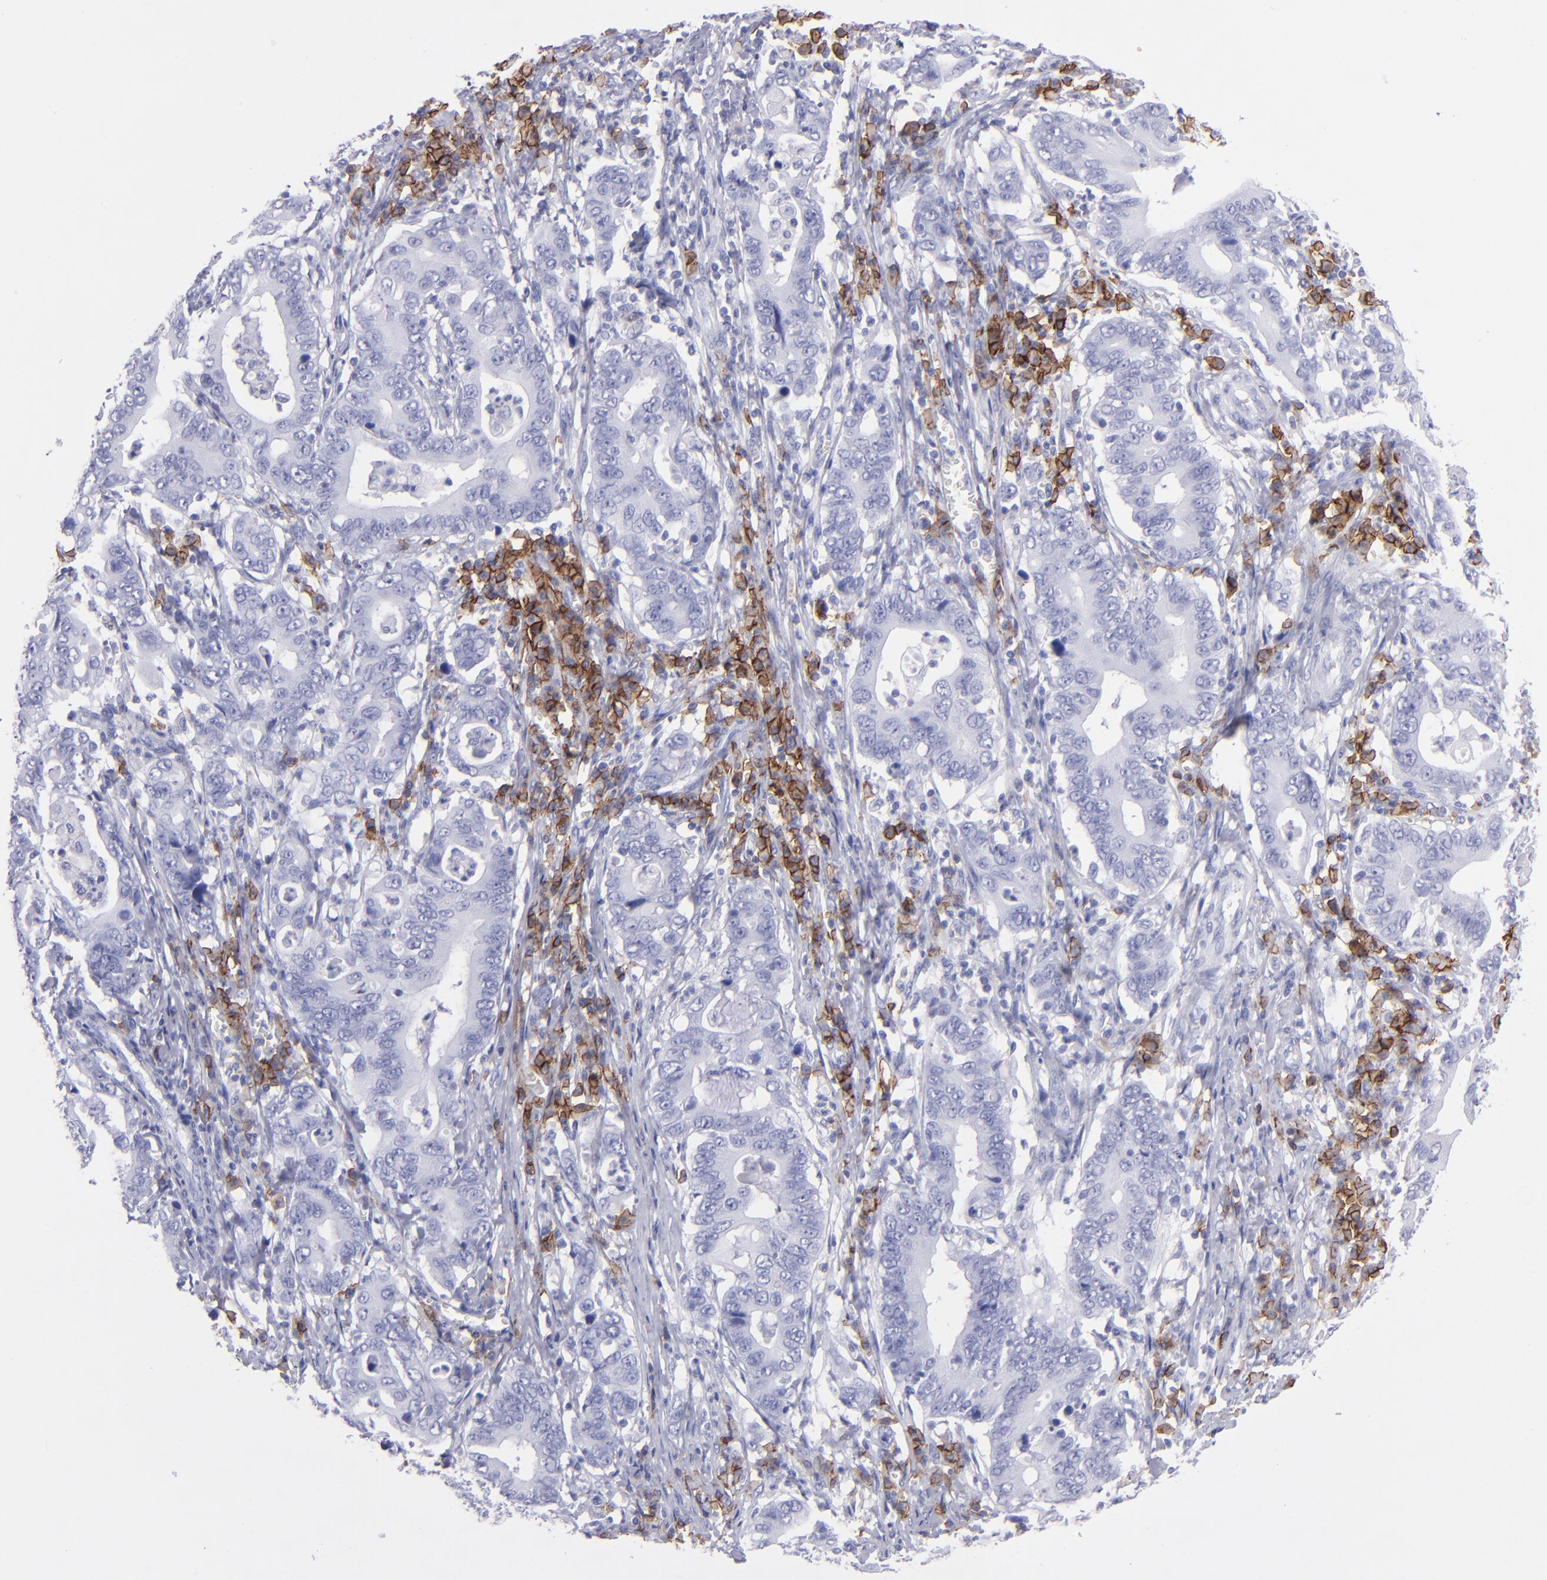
{"staining": {"intensity": "negative", "quantity": "none", "location": "none"}, "tissue": "stomach cancer", "cell_type": "Tumor cells", "image_type": "cancer", "snomed": [{"axis": "morphology", "description": "Adenocarcinoma, NOS"}, {"axis": "topography", "description": "Stomach, upper"}], "caption": "High power microscopy image of an immunohistochemistry photomicrograph of stomach cancer, revealing no significant expression in tumor cells. The staining is performed using DAB (3,3'-diaminobenzidine) brown chromogen with nuclei counter-stained in using hematoxylin.", "gene": "CD38", "patient": {"sex": "male", "age": 63}}